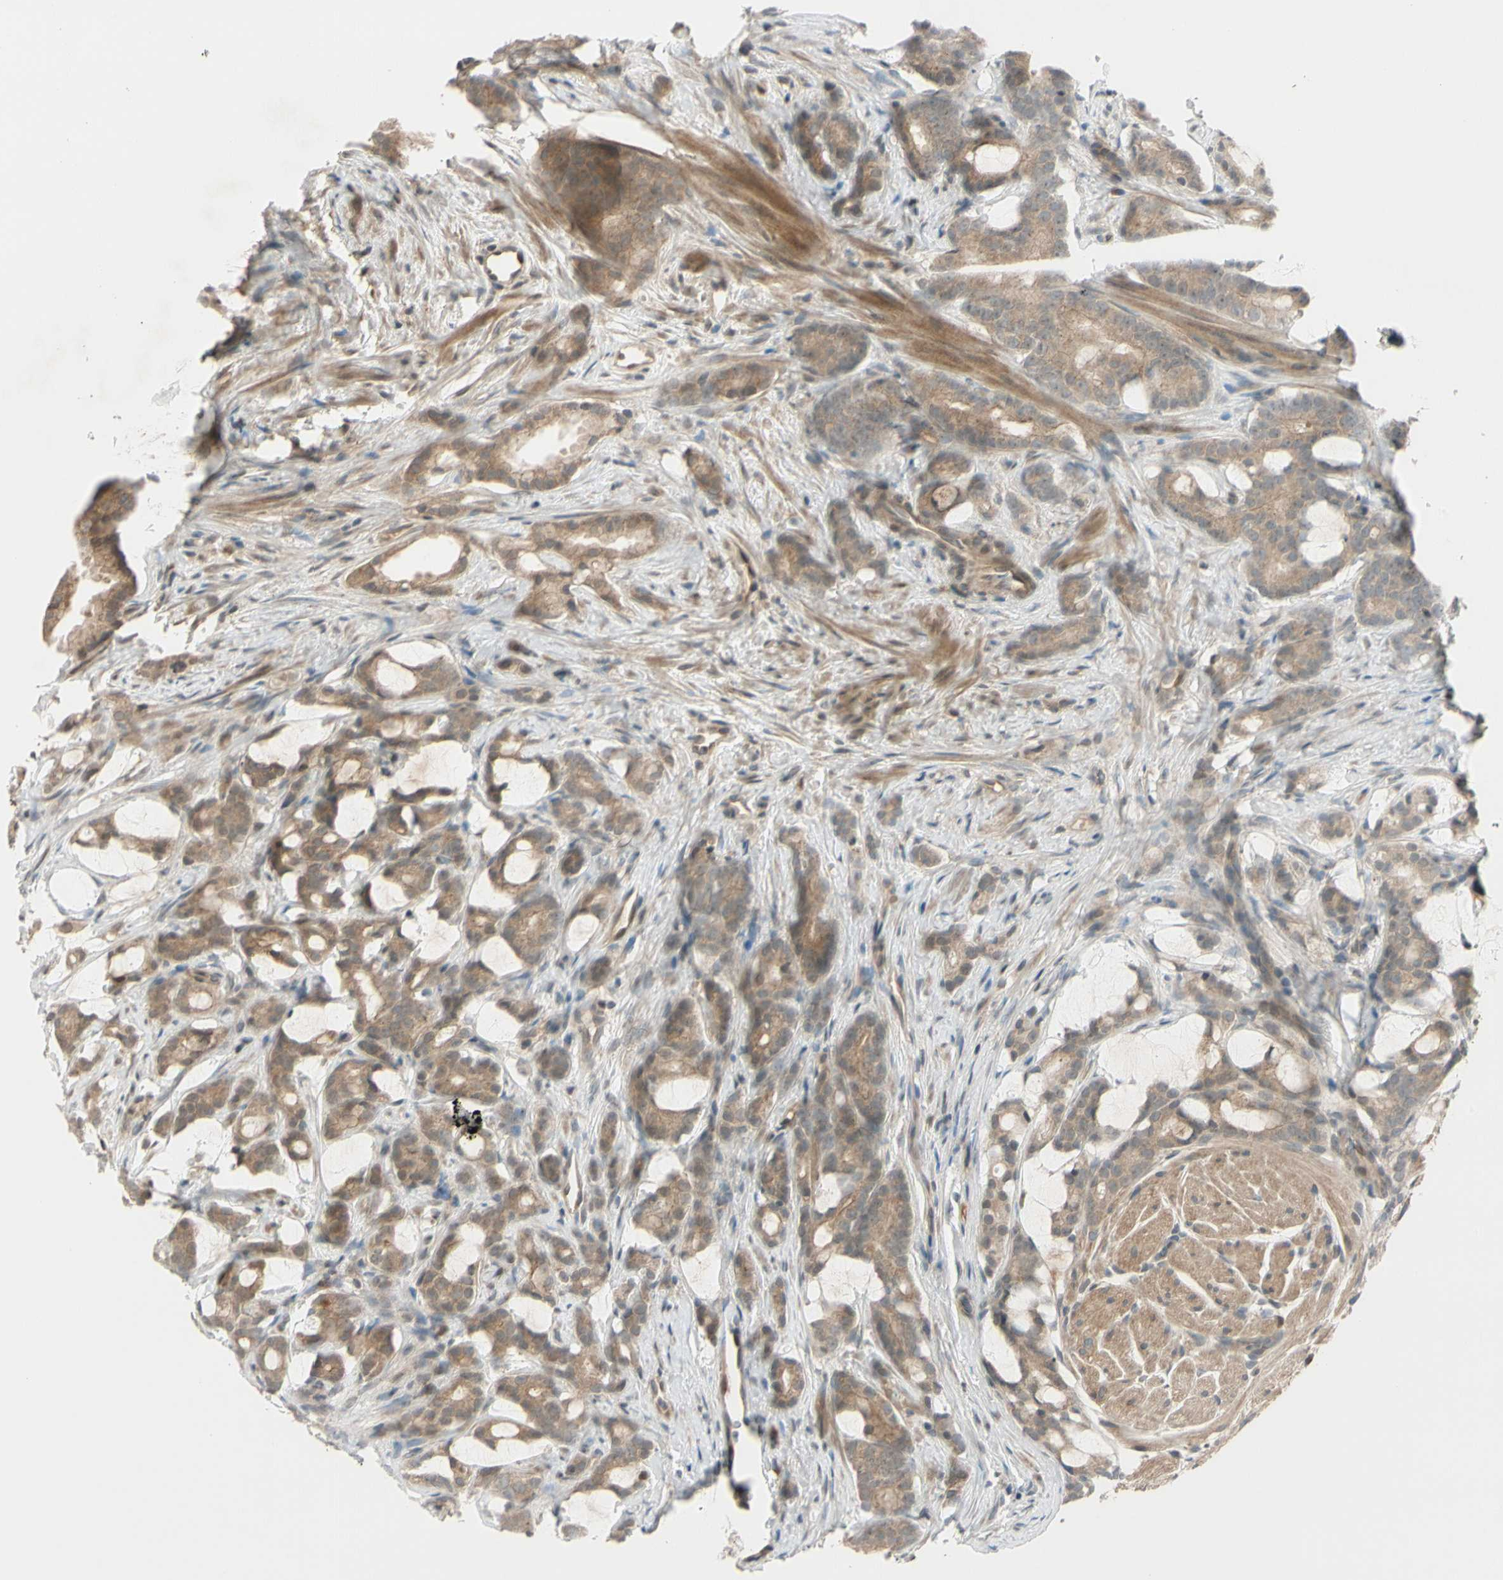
{"staining": {"intensity": "weak", "quantity": ">75%", "location": "cytoplasmic/membranous"}, "tissue": "prostate cancer", "cell_type": "Tumor cells", "image_type": "cancer", "snomed": [{"axis": "morphology", "description": "Adenocarcinoma, Low grade"}, {"axis": "topography", "description": "Prostate"}], "caption": "A photomicrograph of human prostate cancer stained for a protein shows weak cytoplasmic/membranous brown staining in tumor cells.", "gene": "FGF10", "patient": {"sex": "male", "age": 58}}